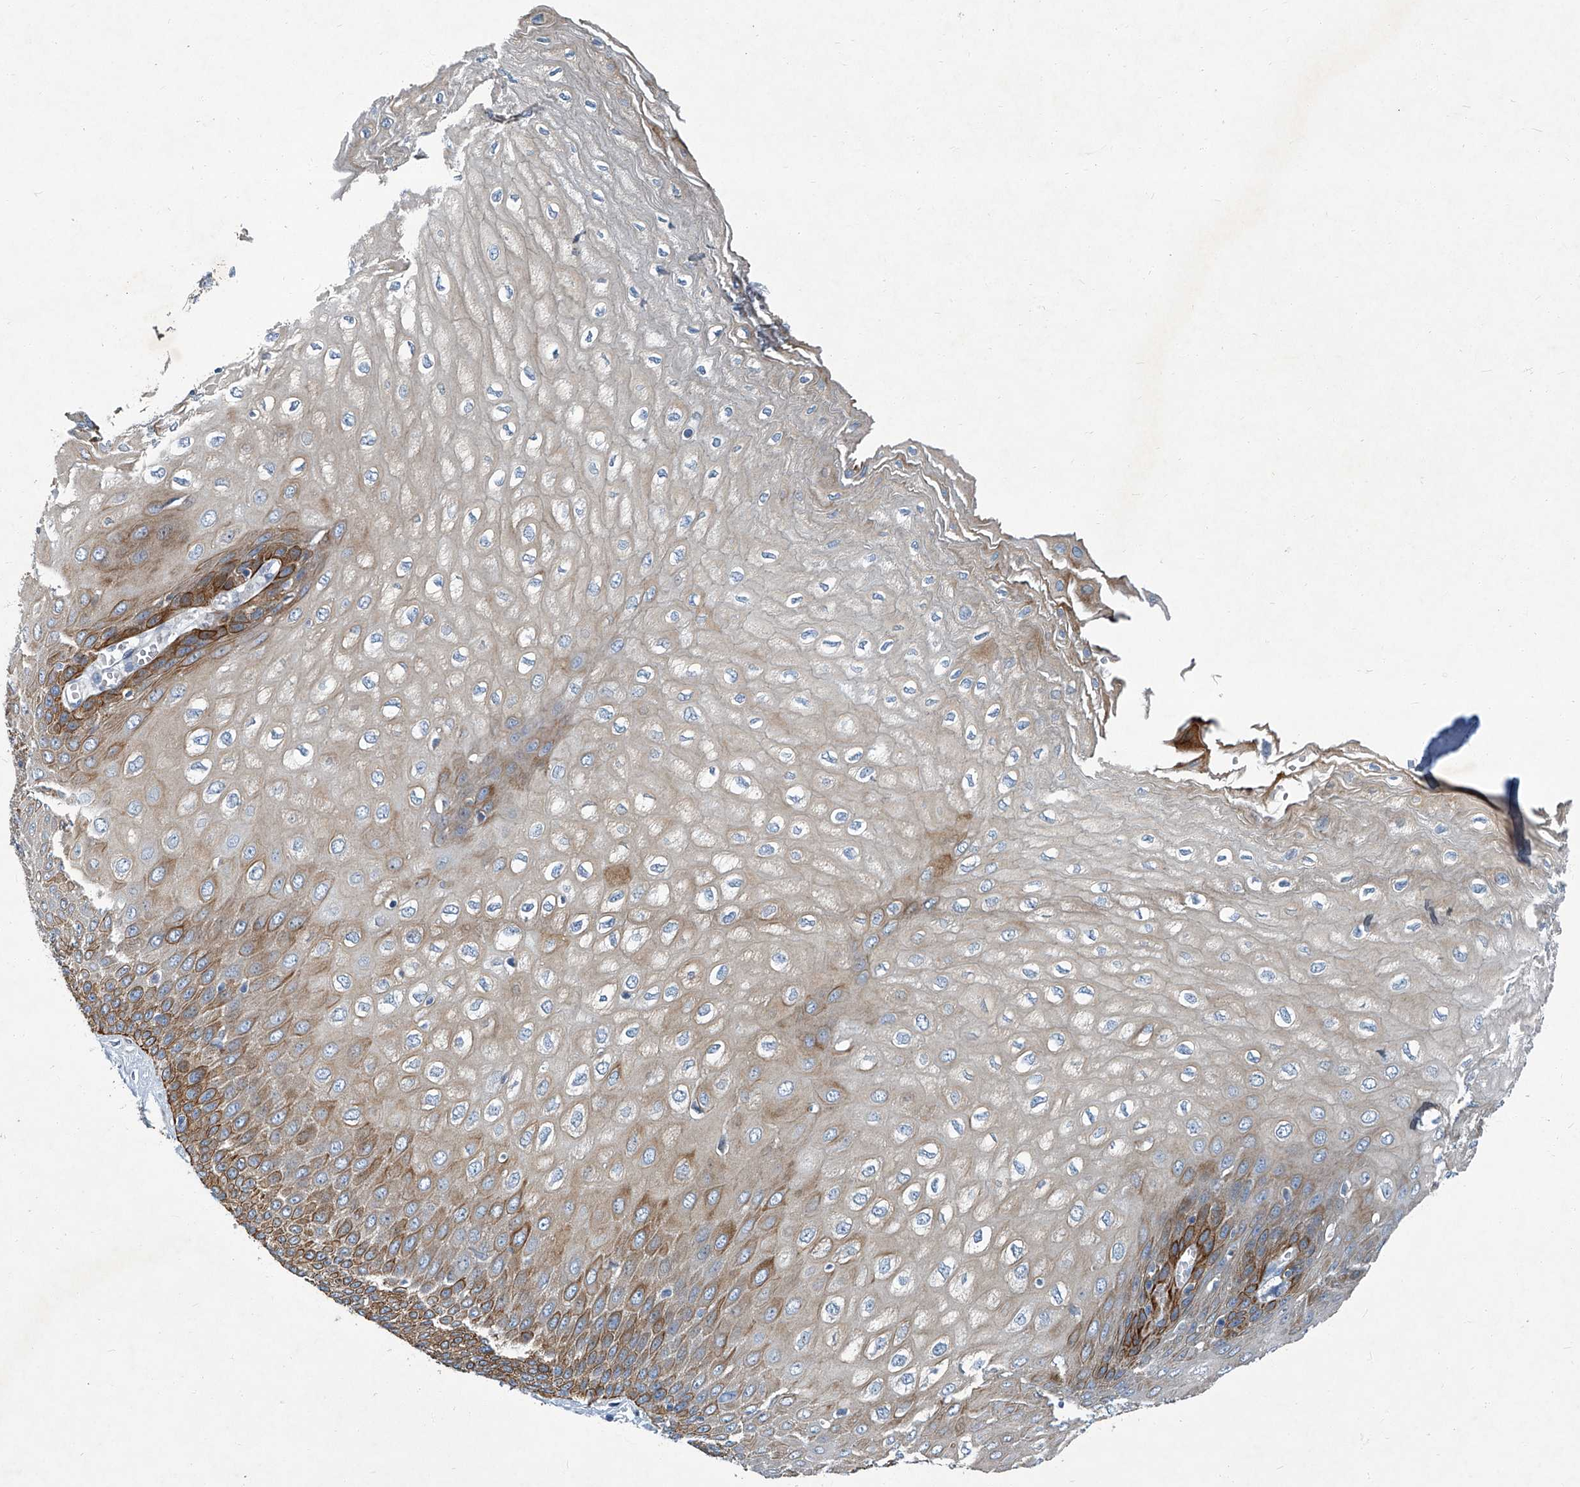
{"staining": {"intensity": "strong", "quantity": ">75%", "location": "cytoplasmic/membranous"}, "tissue": "esophagus", "cell_type": "Squamous epithelial cells", "image_type": "normal", "snomed": [{"axis": "morphology", "description": "Normal tissue, NOS"}, {"axis": "topography", "description": "Esophagus"}], "caption": "Esophagus stained with IHC exhibits strong cytoplasmic/membranous expression in approximately >75% of squamous epithelial cells.", "gene": "SLC26A11", "patient": {"sex": "male", "age": 60}}